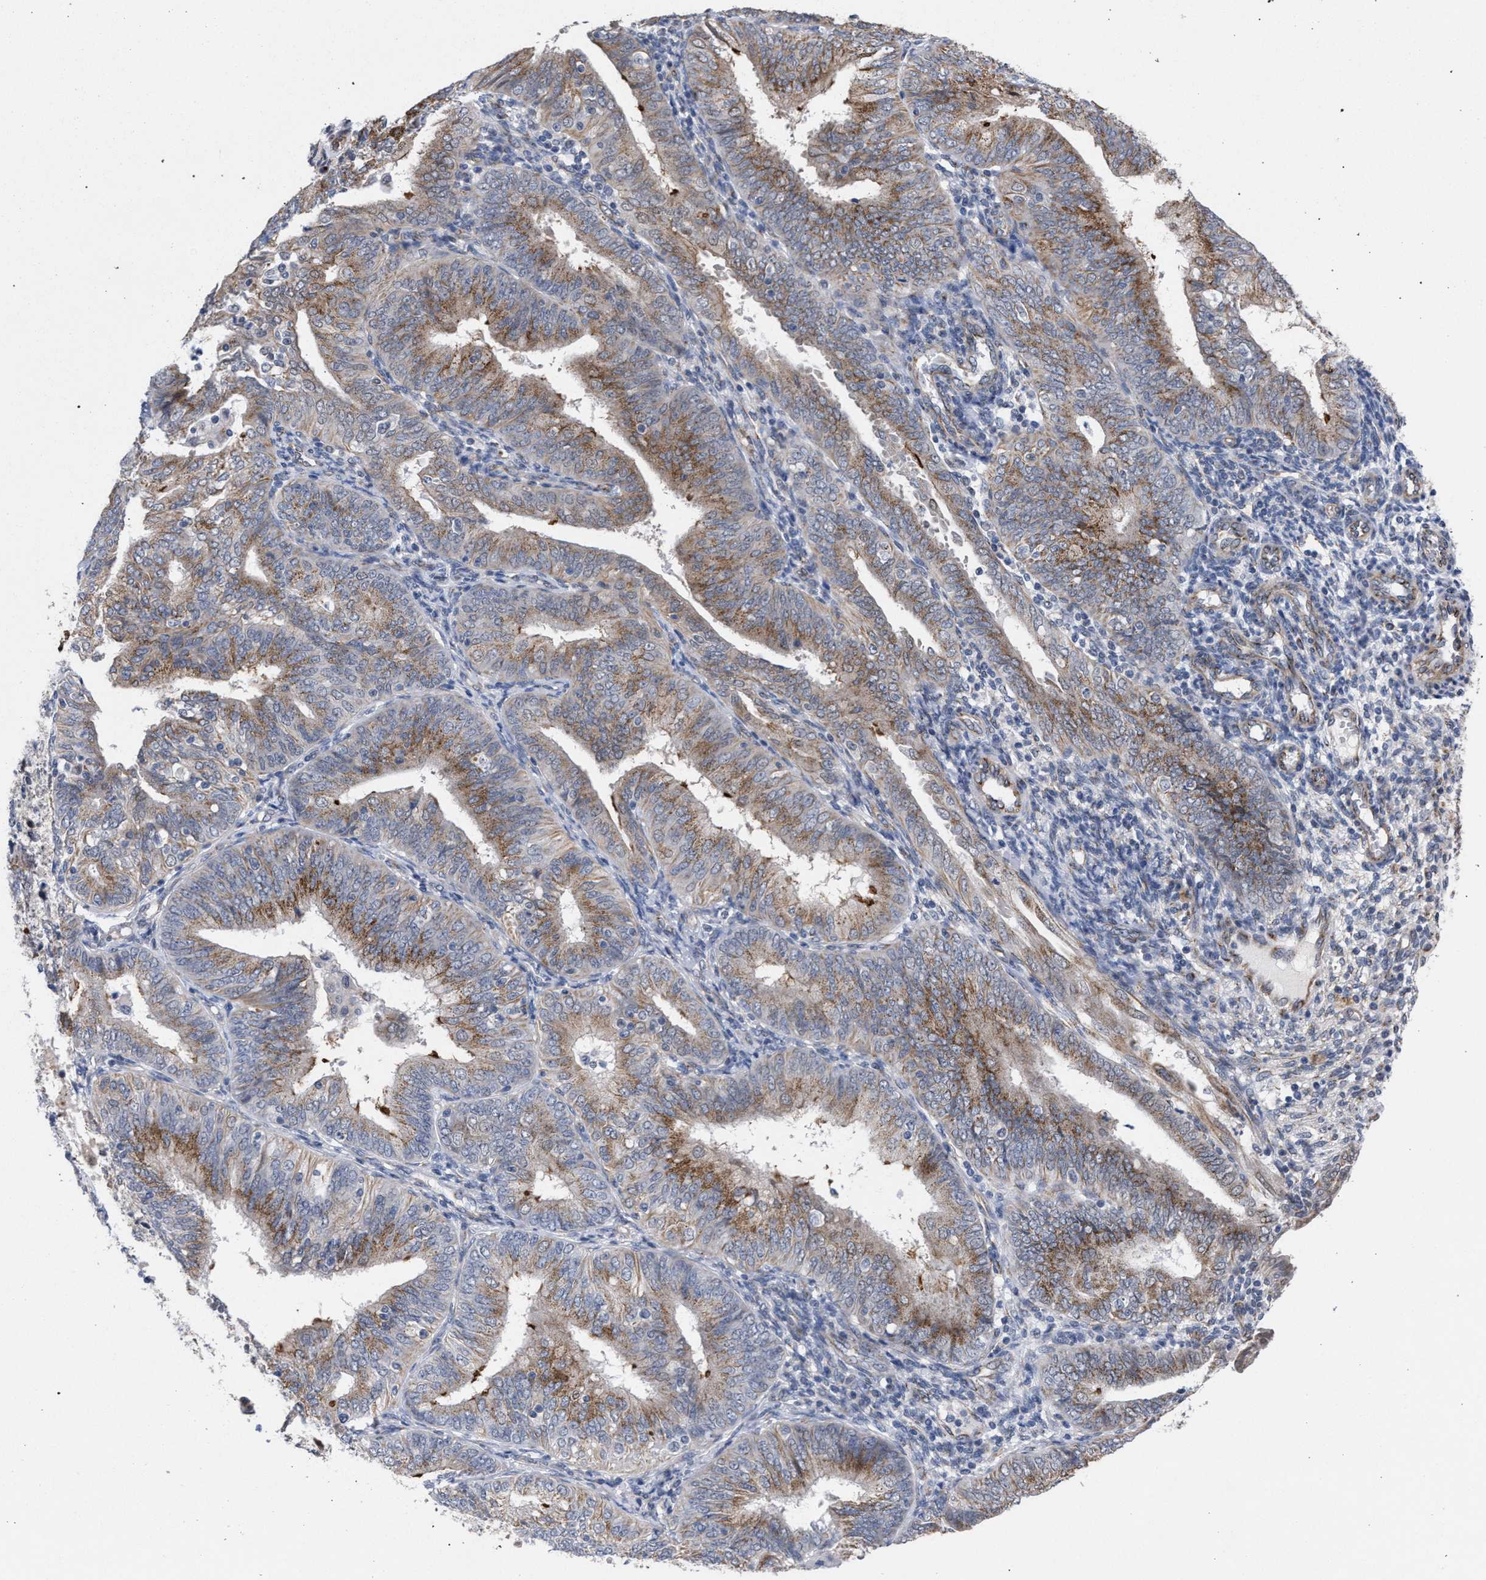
{"staining": {"intensity": "moderate", "quantity": ">75%", "location": "cytoplasmic/membranous"}, "tissue": "endometrial cancer", "cell_type": "Tumor cells", "image_type": "cancer", "snomed": [{"axis": "morphology", "description": "Adenocarcinoma, NOS"}, {"axis": "topography", "description": "Endometrium"}], "caption": "Immunohistochemical staining of human endometrial cancer shows medium levels of moderate cytoplasmic/membranous protein expression in about >75% of tumor cells.", "gene": "GOLGA2", "patient": {"sex": "female", "age": 58}}